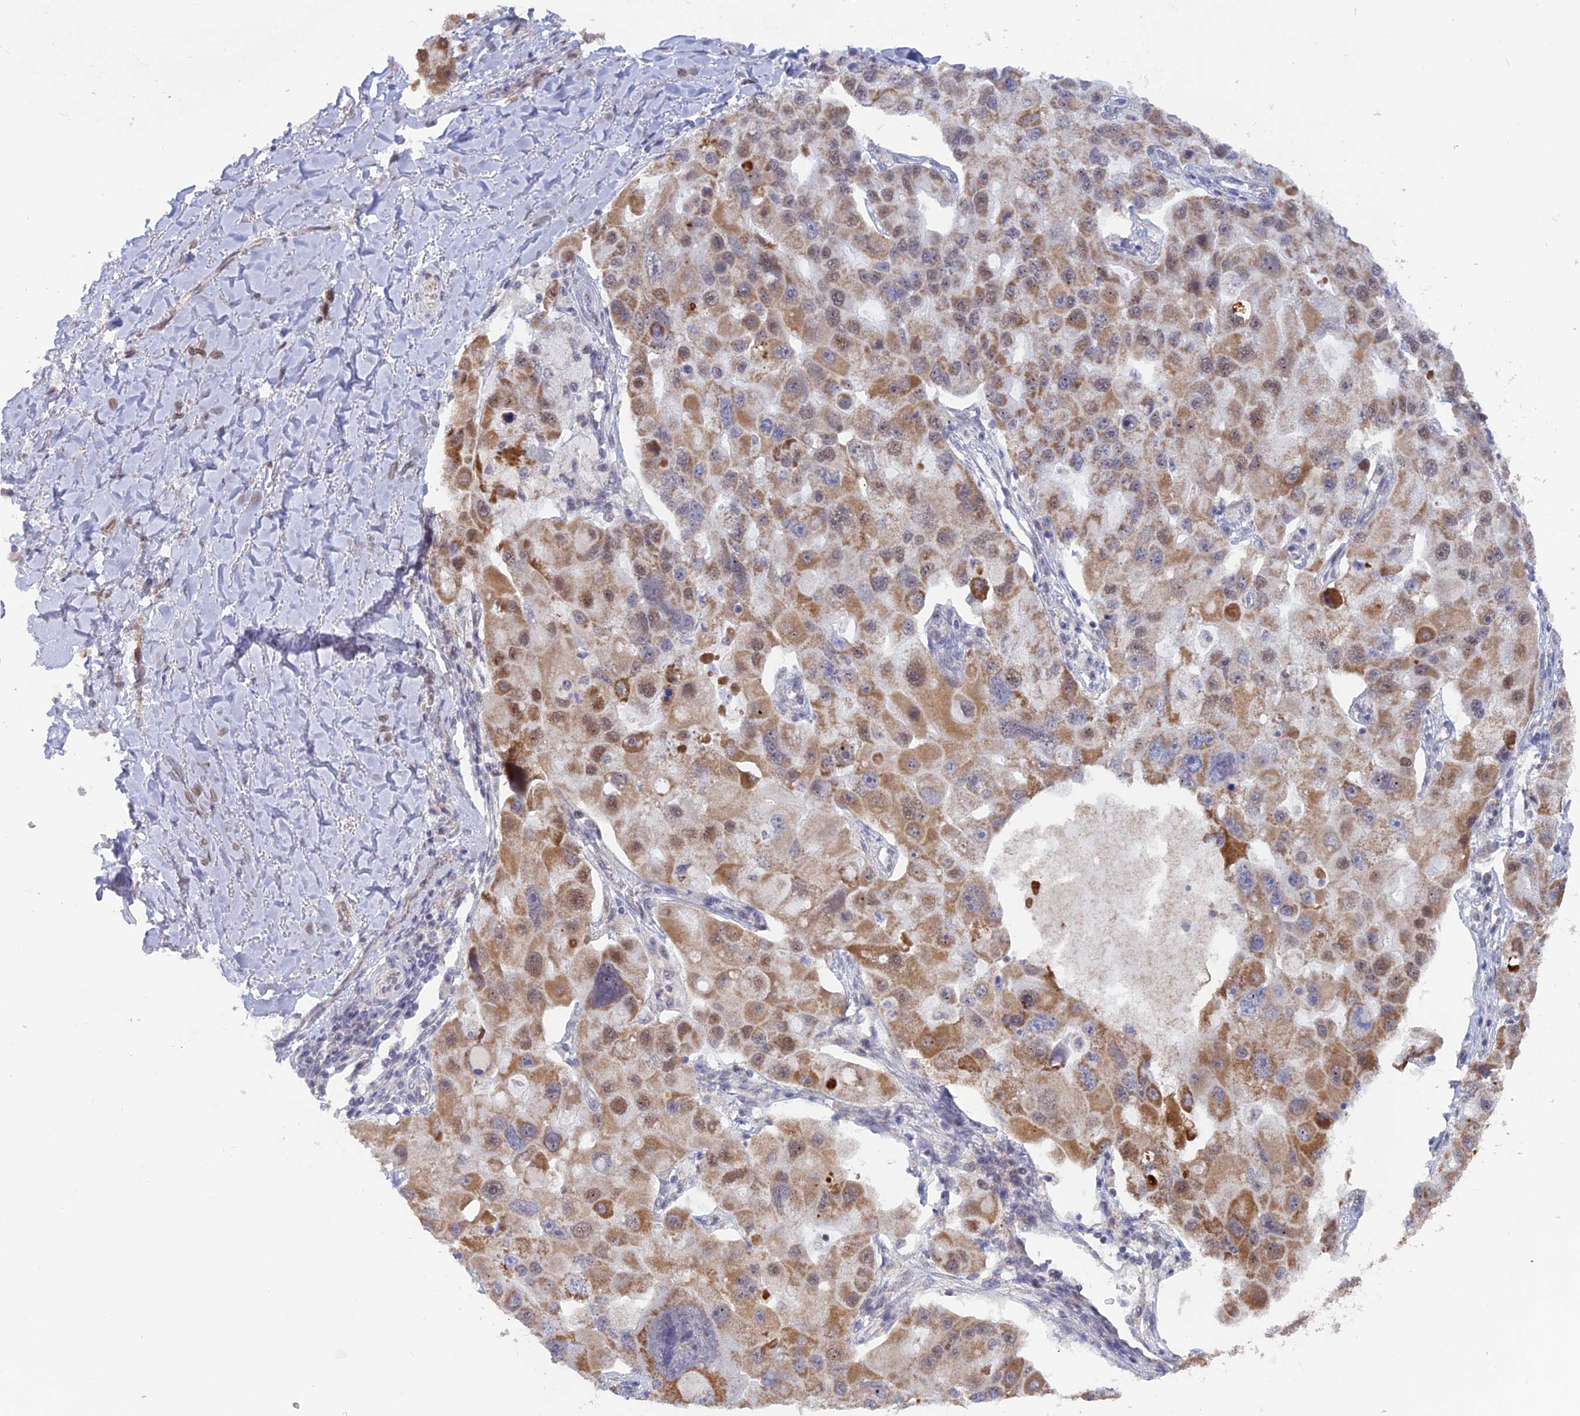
{"staining": {"intensity": "moderate", "quantity": ">75%", "location": "cytoplasmic/membranous"}, "tissue": "lung cancer", "cell_type": "Tumor cells", "image_type": "cancer", "snomed": [{"axis": "morphology", "description": "Adenocarcinoma, NOS"}, {"axis": "topography", "description": "Lung"}], "caption": "Immunohistochemistry histopathology image of human lung cancer (adenocarcinoma) stained for a protein (brown), which displays medium levels of moderate cytoplasmic/membranous expression in approximately >75% of tumor cells.", "gene": "ARHGAP40", "patient": {"sex": "female", "age": 54}}